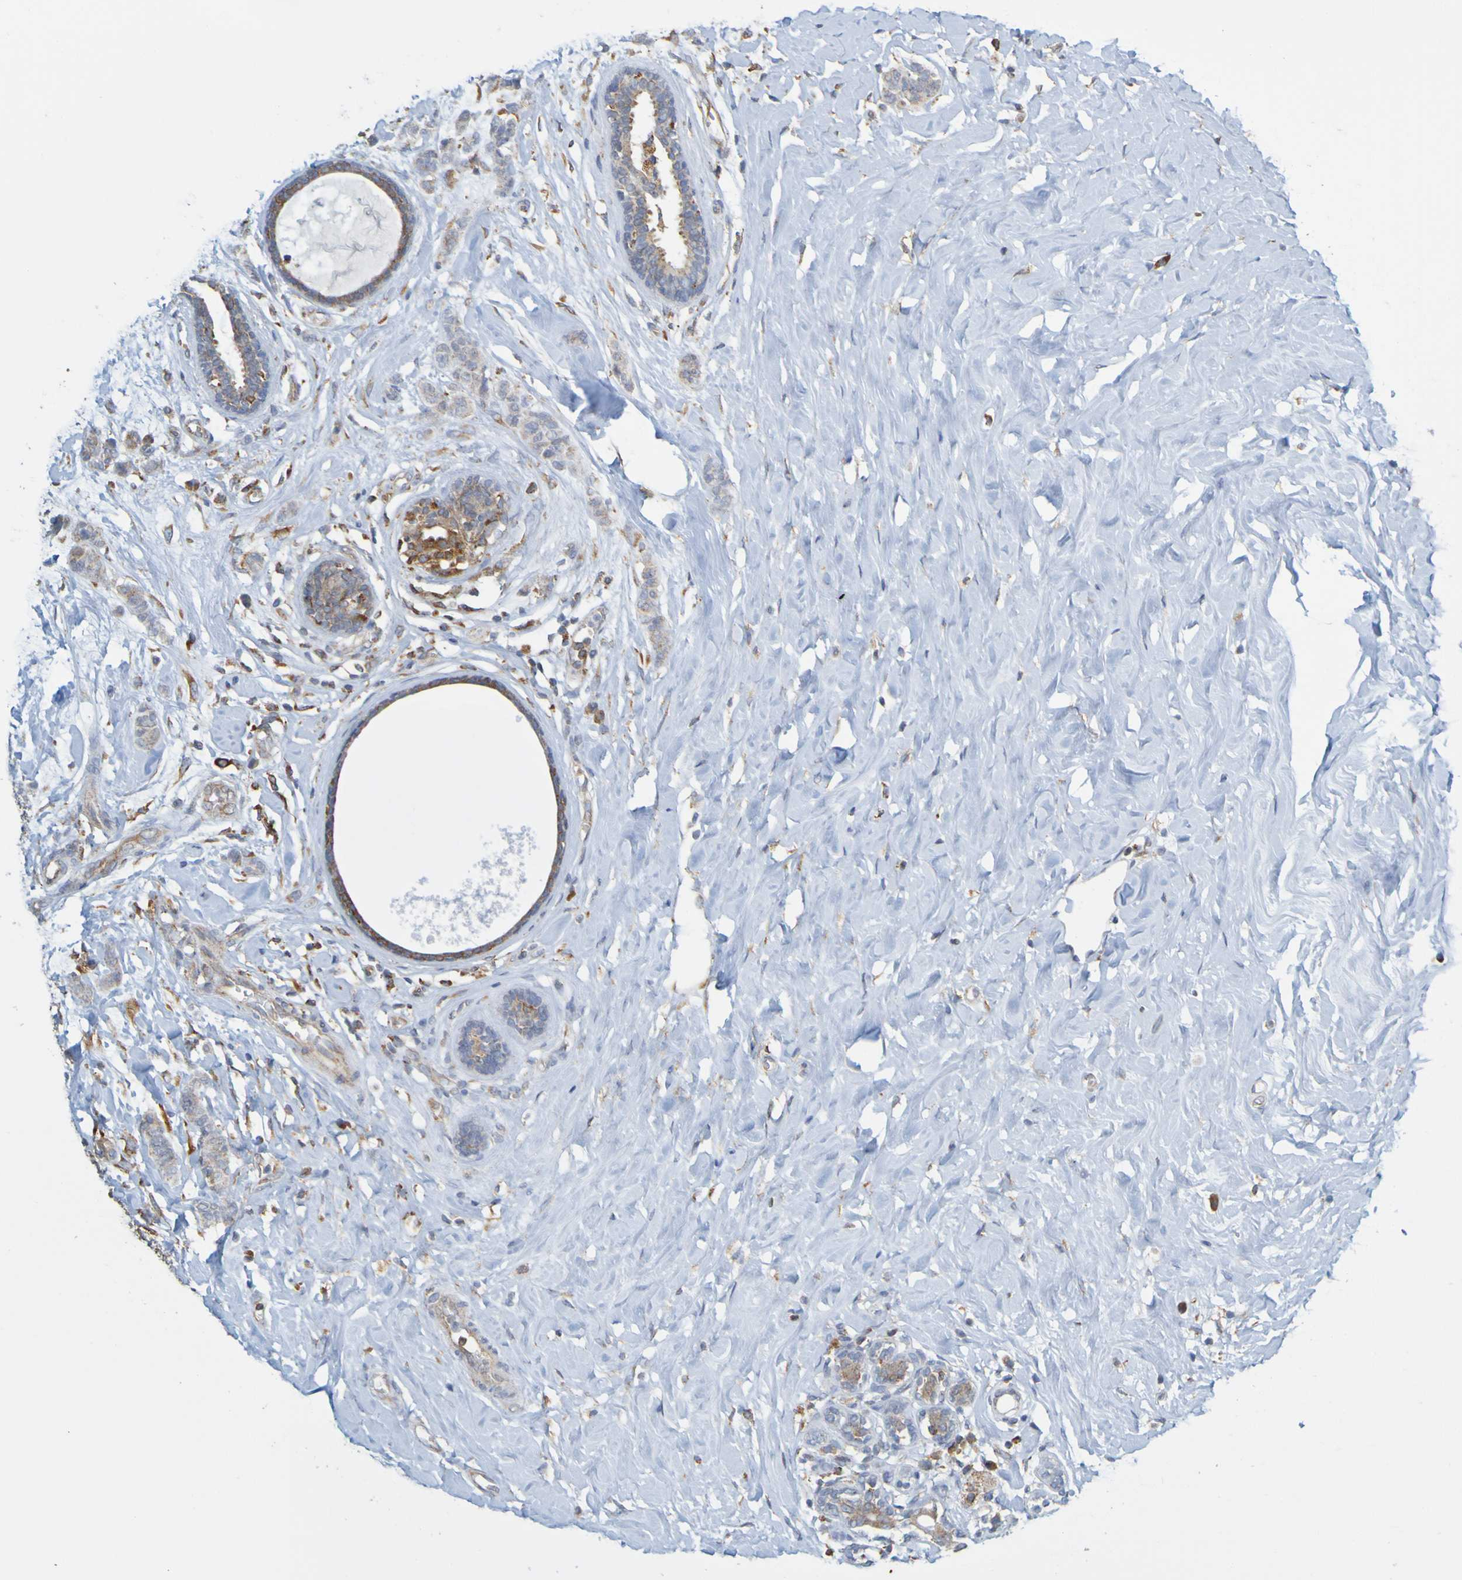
{"staining": {"intensity": "negative", "quantity": "none", "location": "none"}, "tissue": "breast cancer", "cell_type": "Tumor cells", "image_type": "cancer", "snomed": [{"axis": "morphology", "description": "Normal tissue, NOS"}, {"axis": "morphology", "description": "Duct carcinoma"}, {"axis": "topography", "description": "Breast"}], "caption": "Immunohistochemistry (IHC) histopathology image of neoplastic tissue: human breast infiltrating ductal carcinoma stained with DAB (3,3'-diaminobenzidine) demonstrates no significant protein staining in tumor cells.", "gene": "PDIA3", "patient": {"sex": "female", "age": 40}}